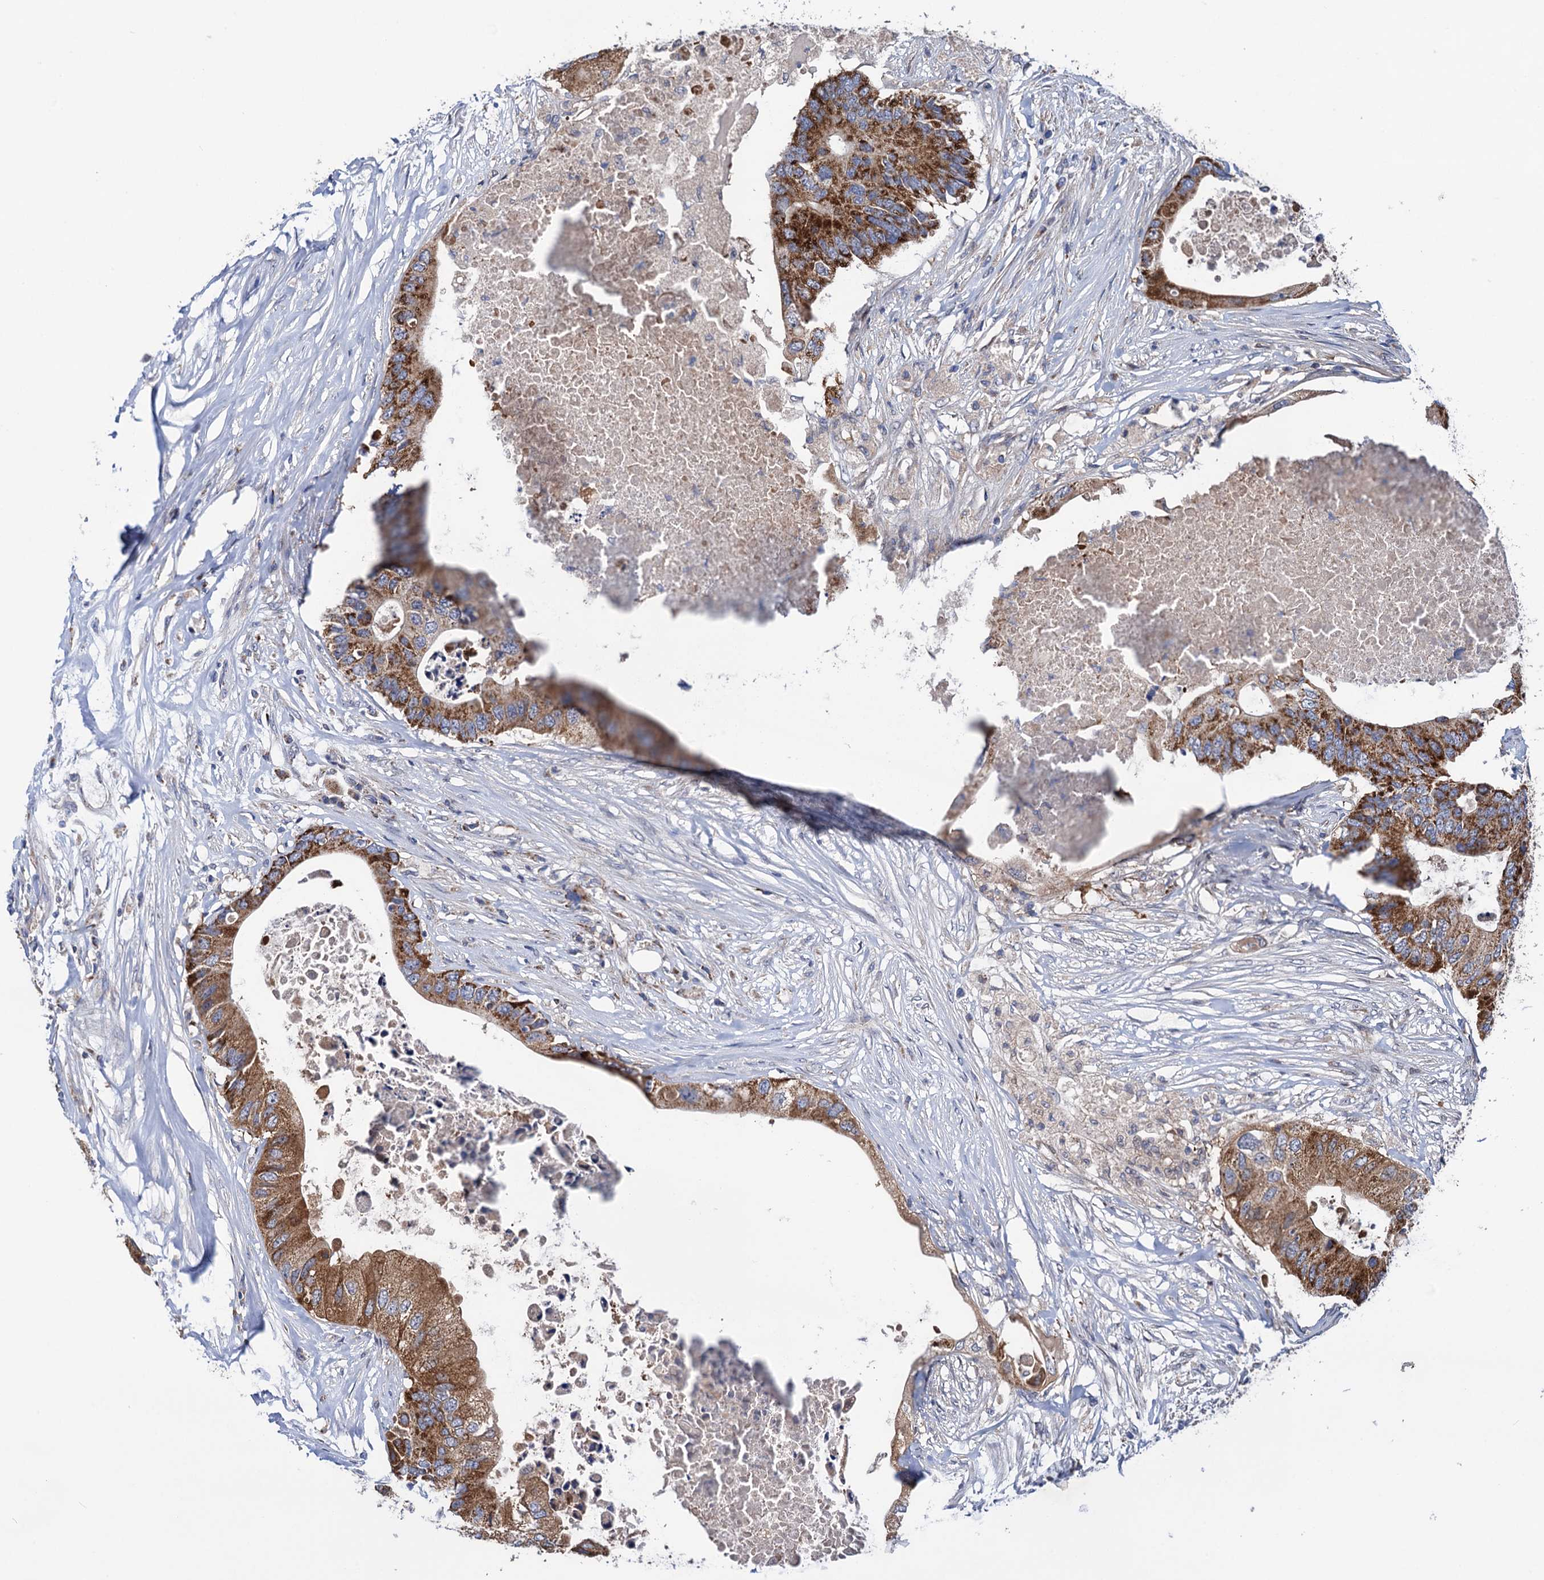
{"staining": {"intensity": "moderate", "quantity": ">75%", "location": "cytoplasmic/membranous"}, "tissue": "colorectal cancer", "cell_type": "Tumor cells", "image_type": "cancer", "snomed": [{"axis": "morphology", "description": "Adenocarcinoma, NOS"}, {"axis": "topography", "description": "Colon"}], "caption": "This histopathology image shows immunohistochemistry staining of human colorectal adenocarcinoma, with medium moderate cytoplasmic/membranous staining in approximately >75% of tumor cells.", "gene": "PTCD3", "patient": {"sex": "male", "age": 71}}